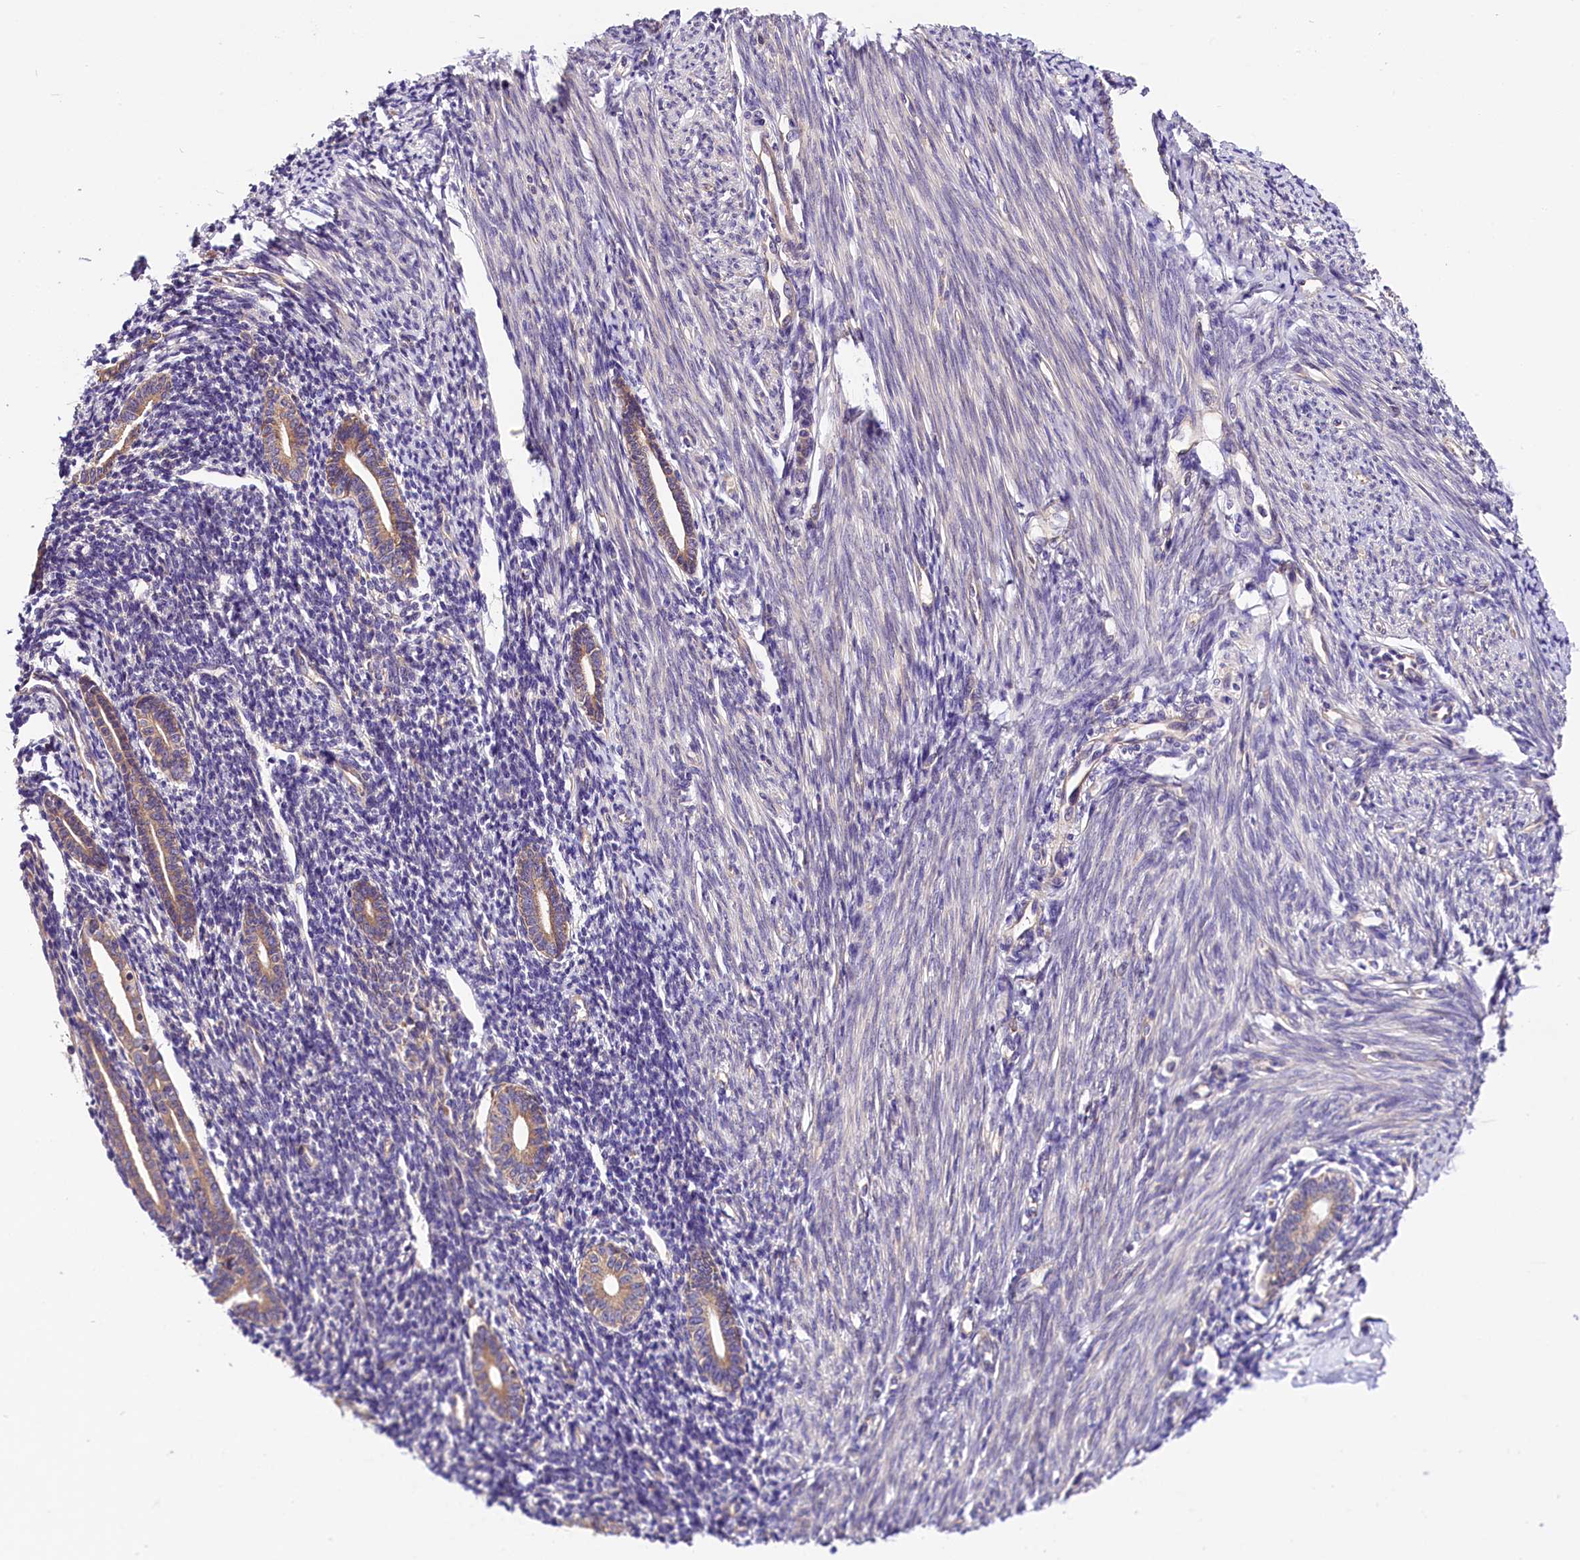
{"staining": {"intensity": "negative", "quantity": "none", "location": "none"}, "tissue": "endometrium", "cell_type": "Cells in endometrial stroma", "image_type": "normal", "snomed": [{"axis": "morphology", "description": "Normal tissue, NOS"}, {"axis": "topography", "description": "Endometrium"}], "caption": "The photomicrograph shows no significant positivity in cells in endometrial stroma of endometrium.", "gene": "SPG11", "patient": {"sex": "female", "age": 56}}